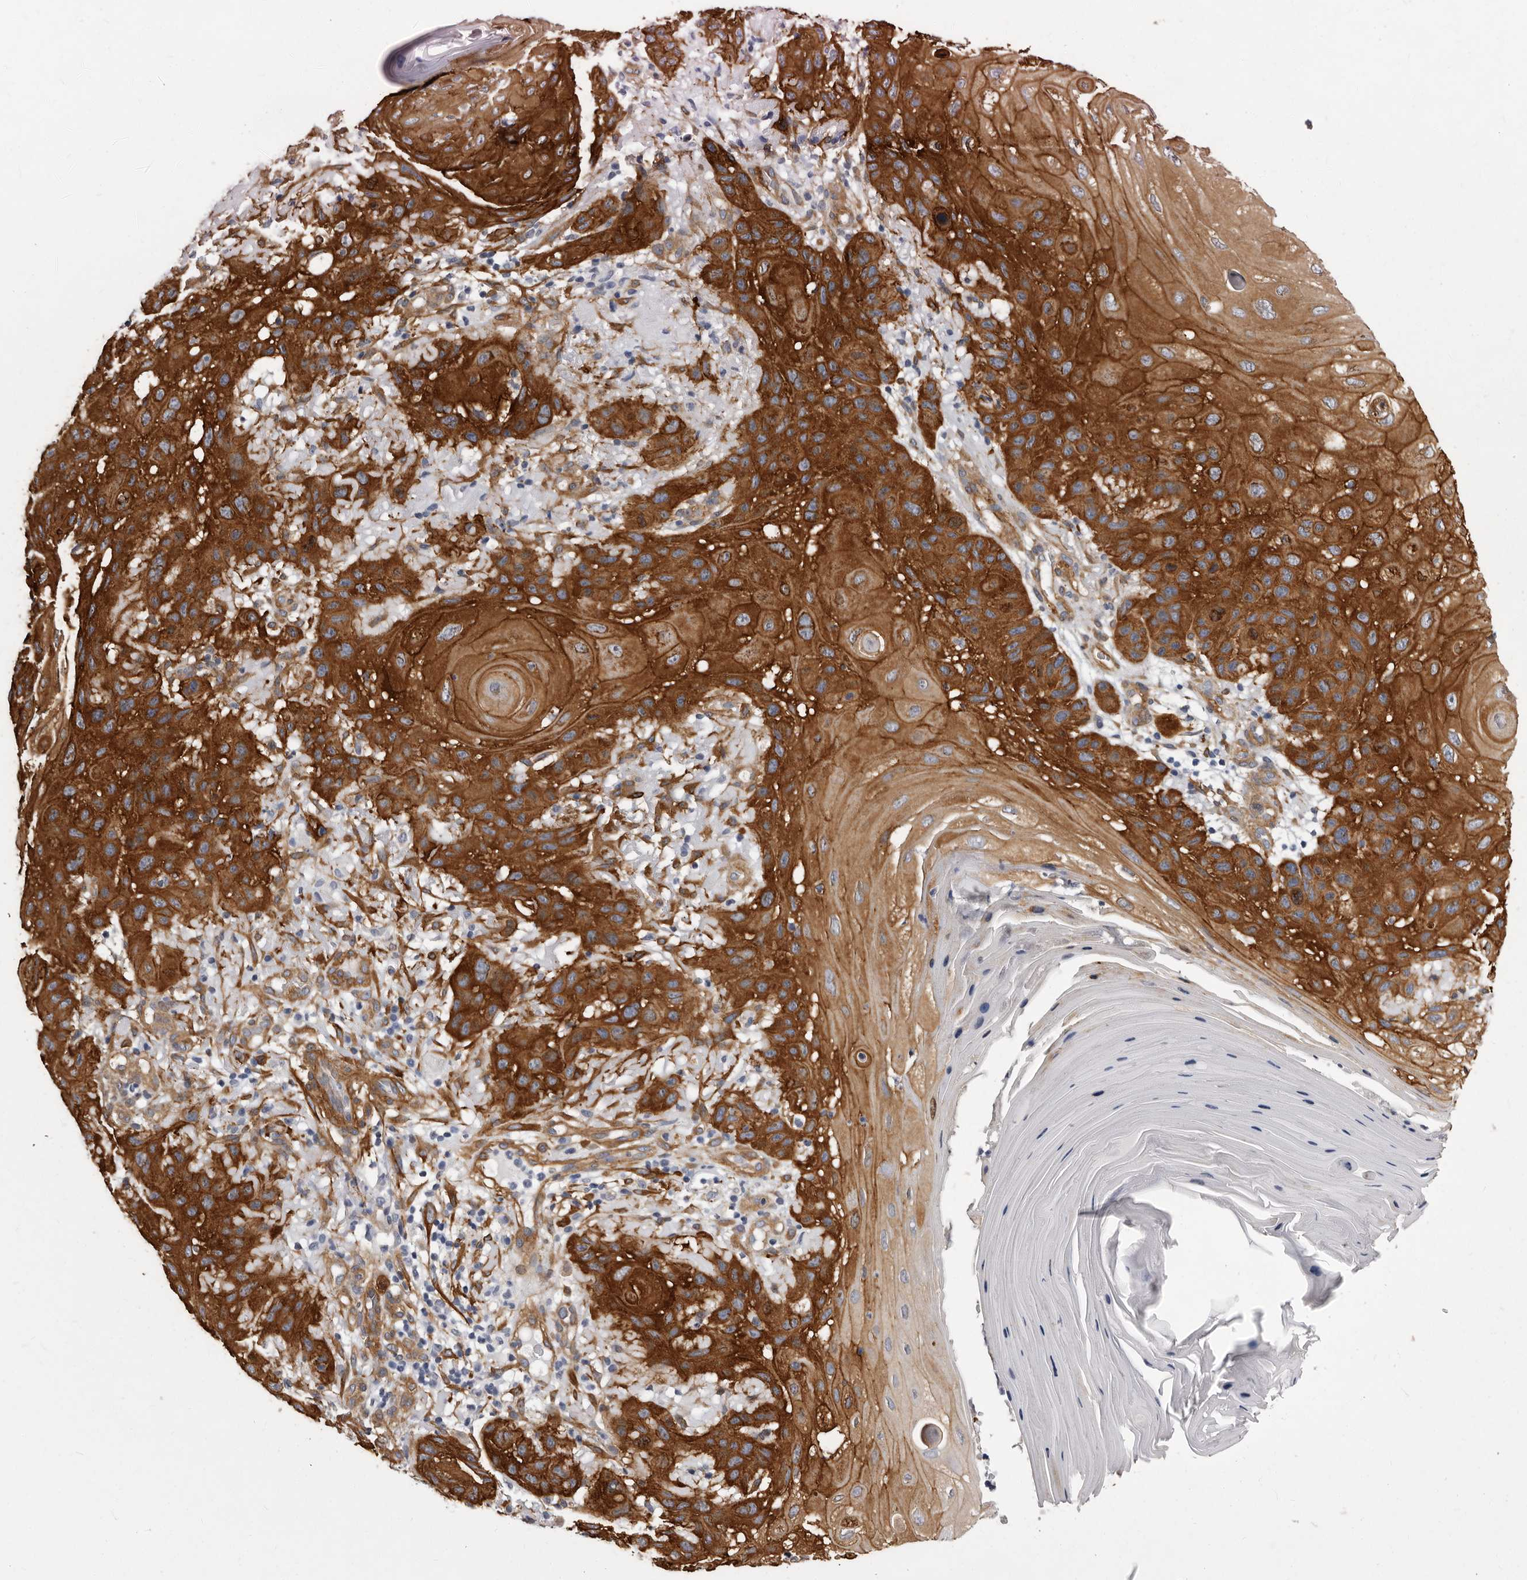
{"staining": {"intensity": "strong", "quantity": ">75%", "location": "cytoplasmic/membranous"}, "tissue": "skin cancer", "cell_type": "Tumor cells", "image_type": "cancer", "snomed": [{"axis": "morphology", "description": "Normal tissue, NOS"}, {"axis": "morphology", "description": "Squamous cell carcinoma, NOS"}, {"axis": "topography", "description": "Skin"}], "caption": "Immunohistochemistry photomicrograph of skin cancer (squamous cell carcinoma) stained for a protein (brown), which demonstrates high levels of strong cytoplasmic/membranous staining in about >75% of tumor cells.", "gene": "ENAH", "patient": {"sex": "female", "age": 96}}